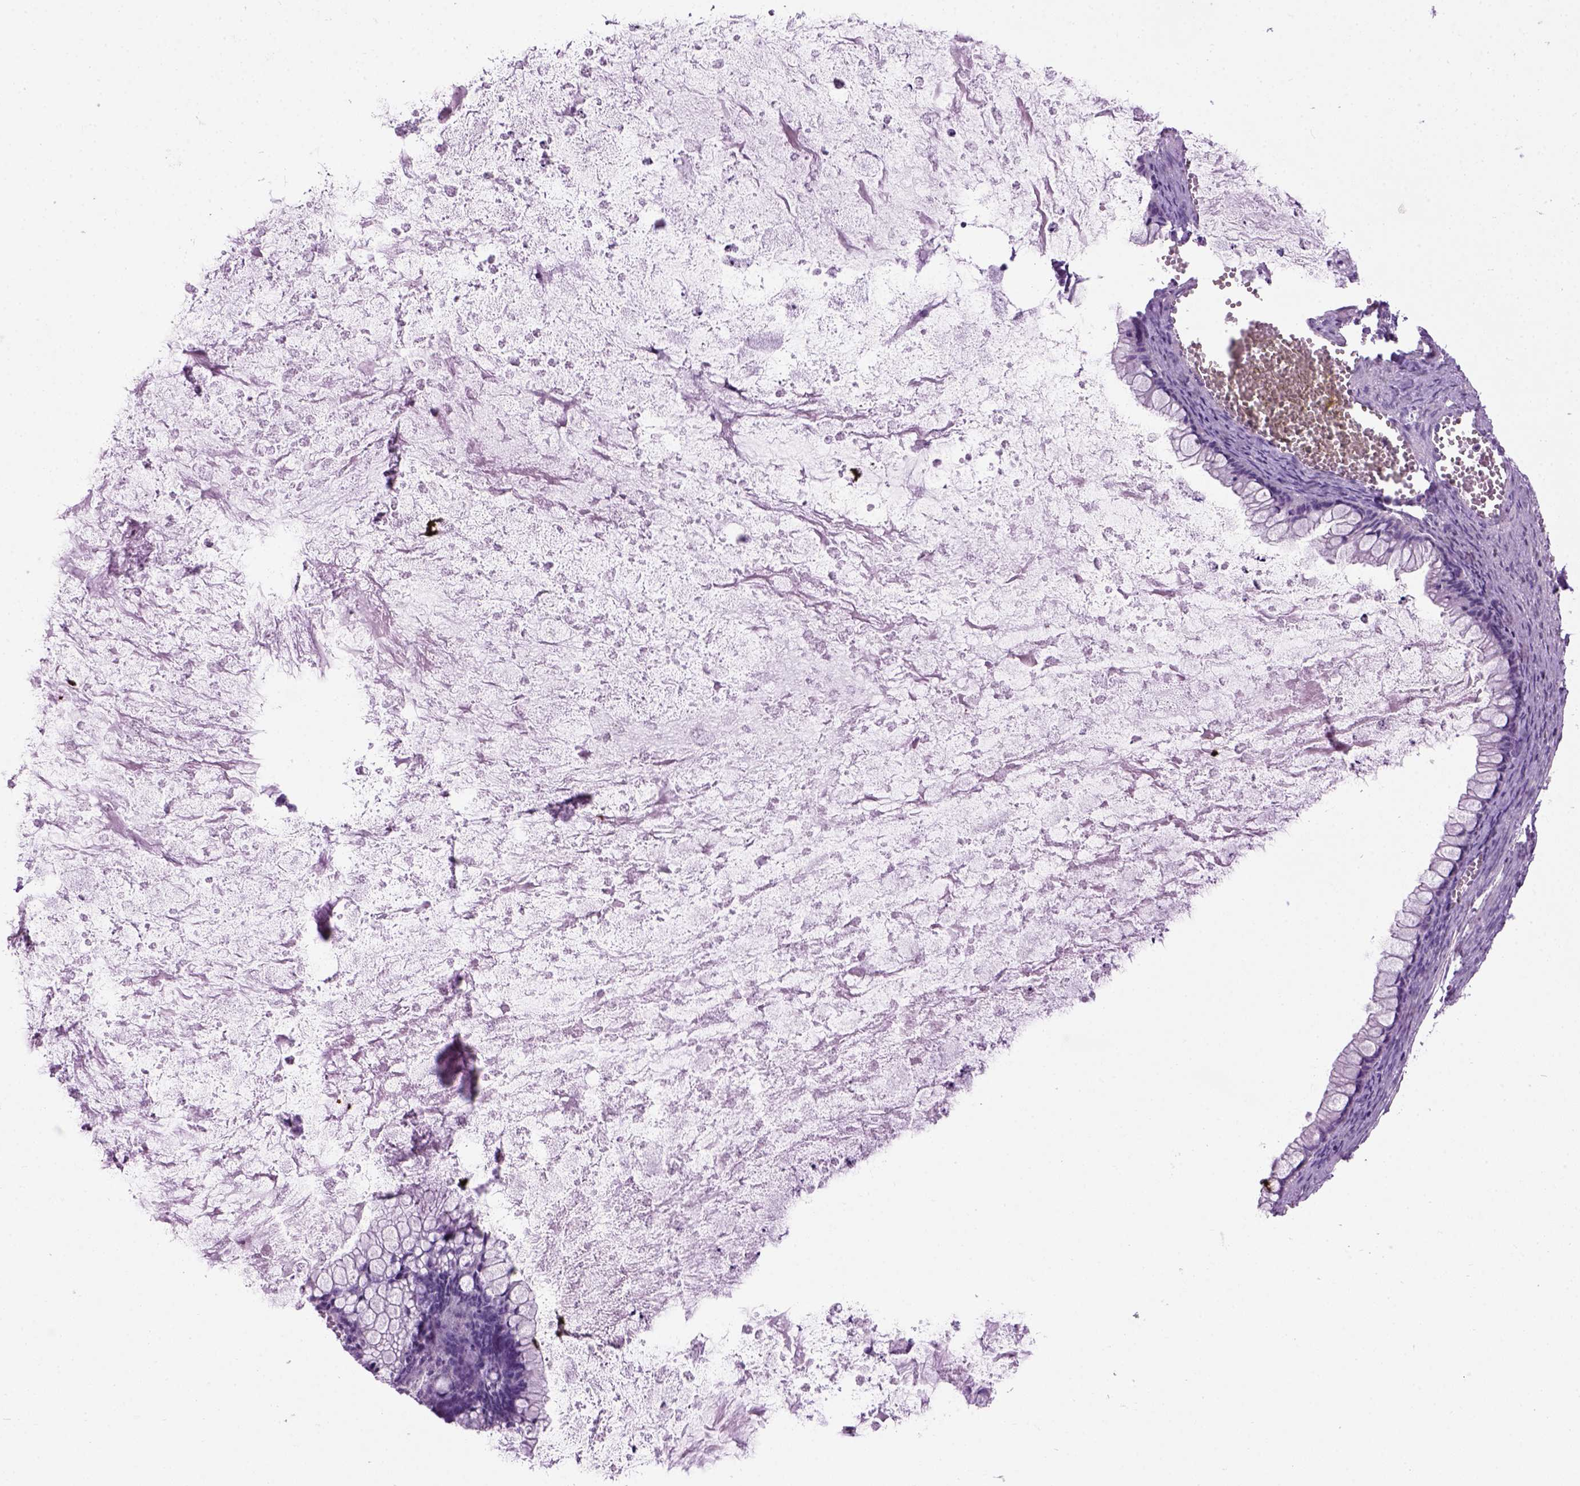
{"staining": {"intensity": "negative", "quantity": "none", "location": "none"}, "tissue": "ovarian cancer", "cell_type": "Tumor cells", "image_type": "cancer", "snomed": [{"axis": "morphology", "description": "Cystadenocarcinoma, mucinous, NOS"}, {"axis": "topography", "description": "Ovary"}], "caption": "Immunohistochemistry (IHC) histopathology image of neoplastic tissue: ovarian cancer (mucinous cystadenocarcinoma) stained with DAB (3,3'-diaminobenzidine) demonstrates no significant protein staining in tumor cells.", "gene": "GABRB2", "patient": {"sex": "female", "age": 67}}